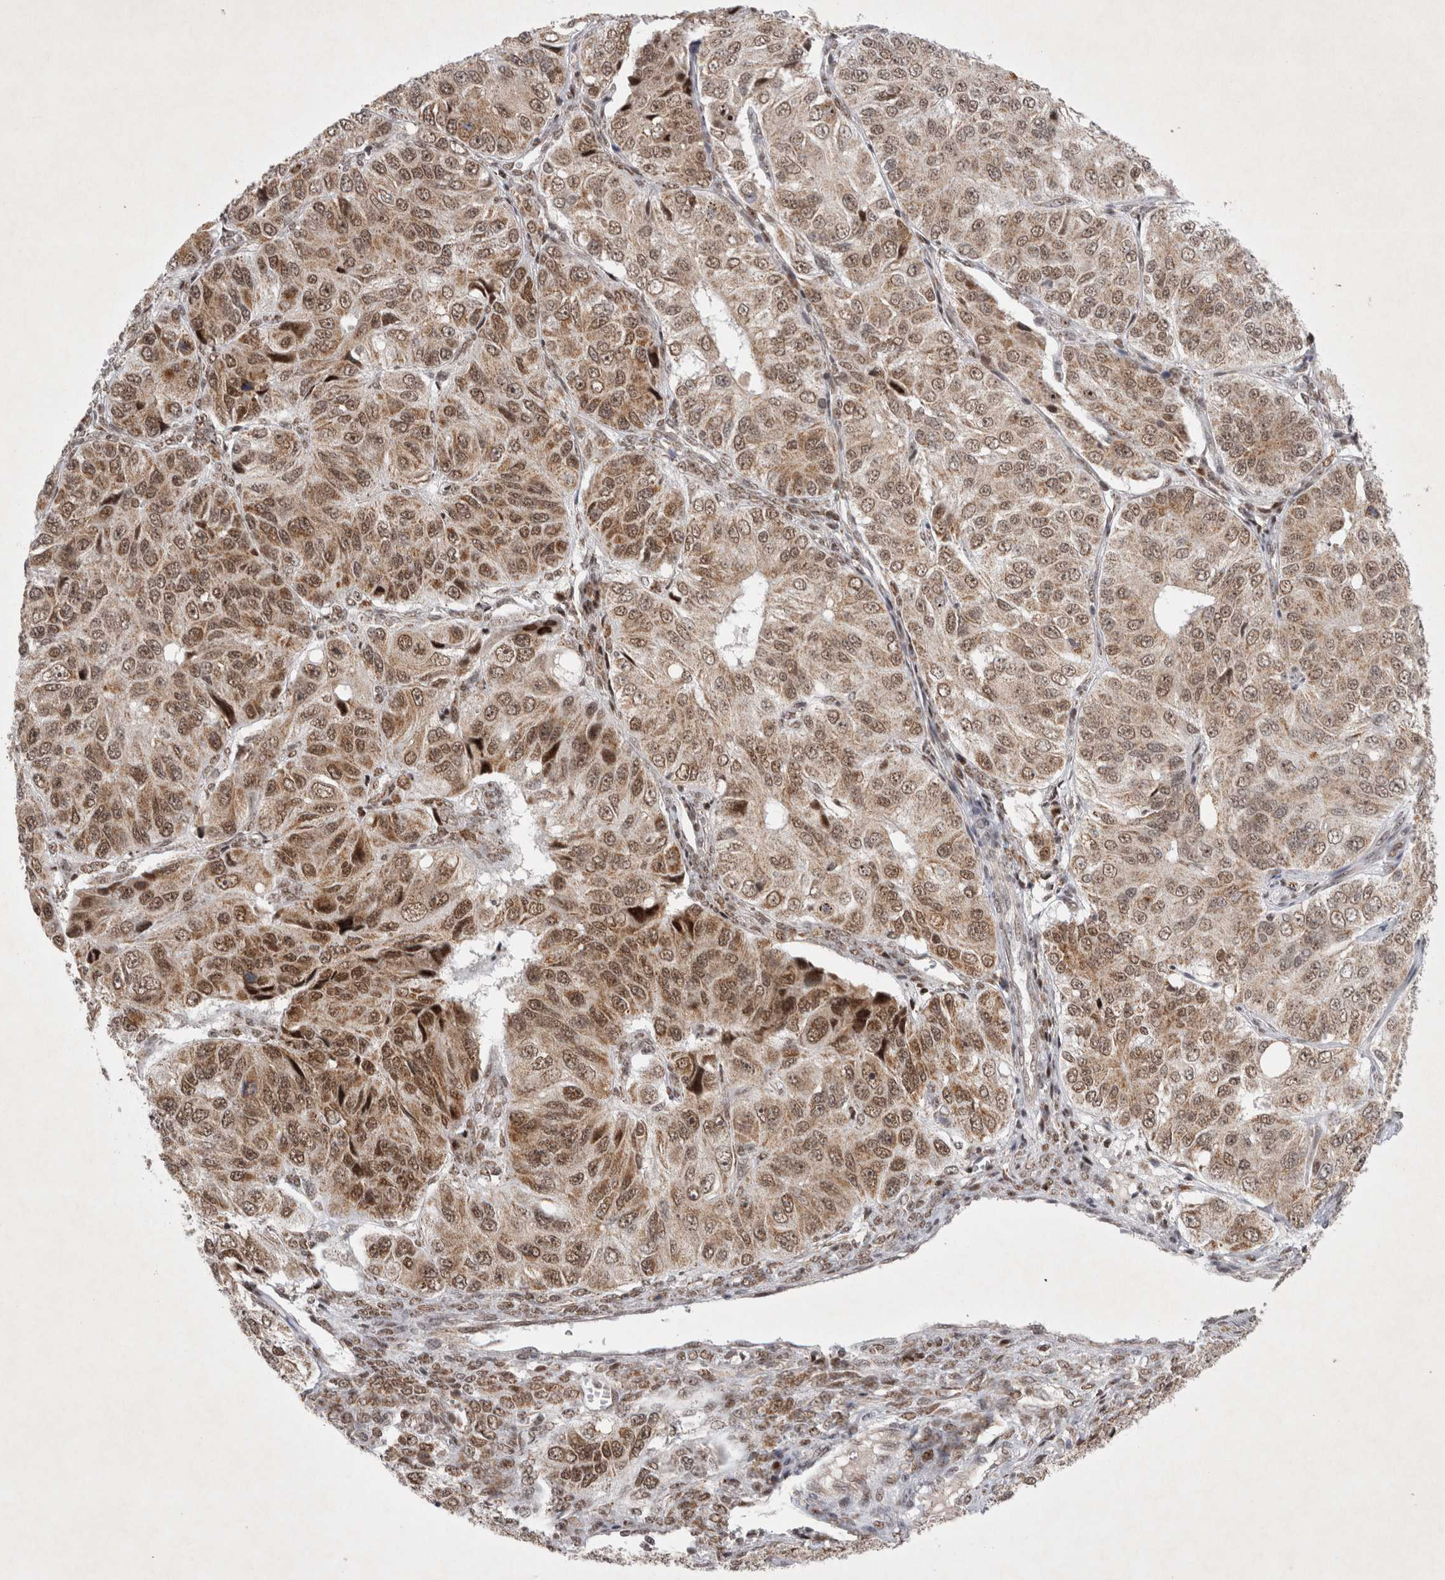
{"staining": {"intensity": "moderate", "quantity": ">75%", "location": "cytoplasmic/membranous,nuclear"}, "tissue": "ovarian cancer", "cell_type": "Tumor cells", "image_type": "cancer", "snomed": [{"axis": "morphology", "description": "Carcinoma, endometroid"}, {"axis": "topography", "description": "Ovary"}], "caption": "Ovarian endometroid carcinoma was stained to show a protein in brown. There is medium levels of moderate cytoplasmic/membranous and nuclear staining in about >75% of tumor cells. (IHC, brightfield microscopy, high magnification).", "gene": "MRPL37", "patient": {"sex": "female", "age": 51}}